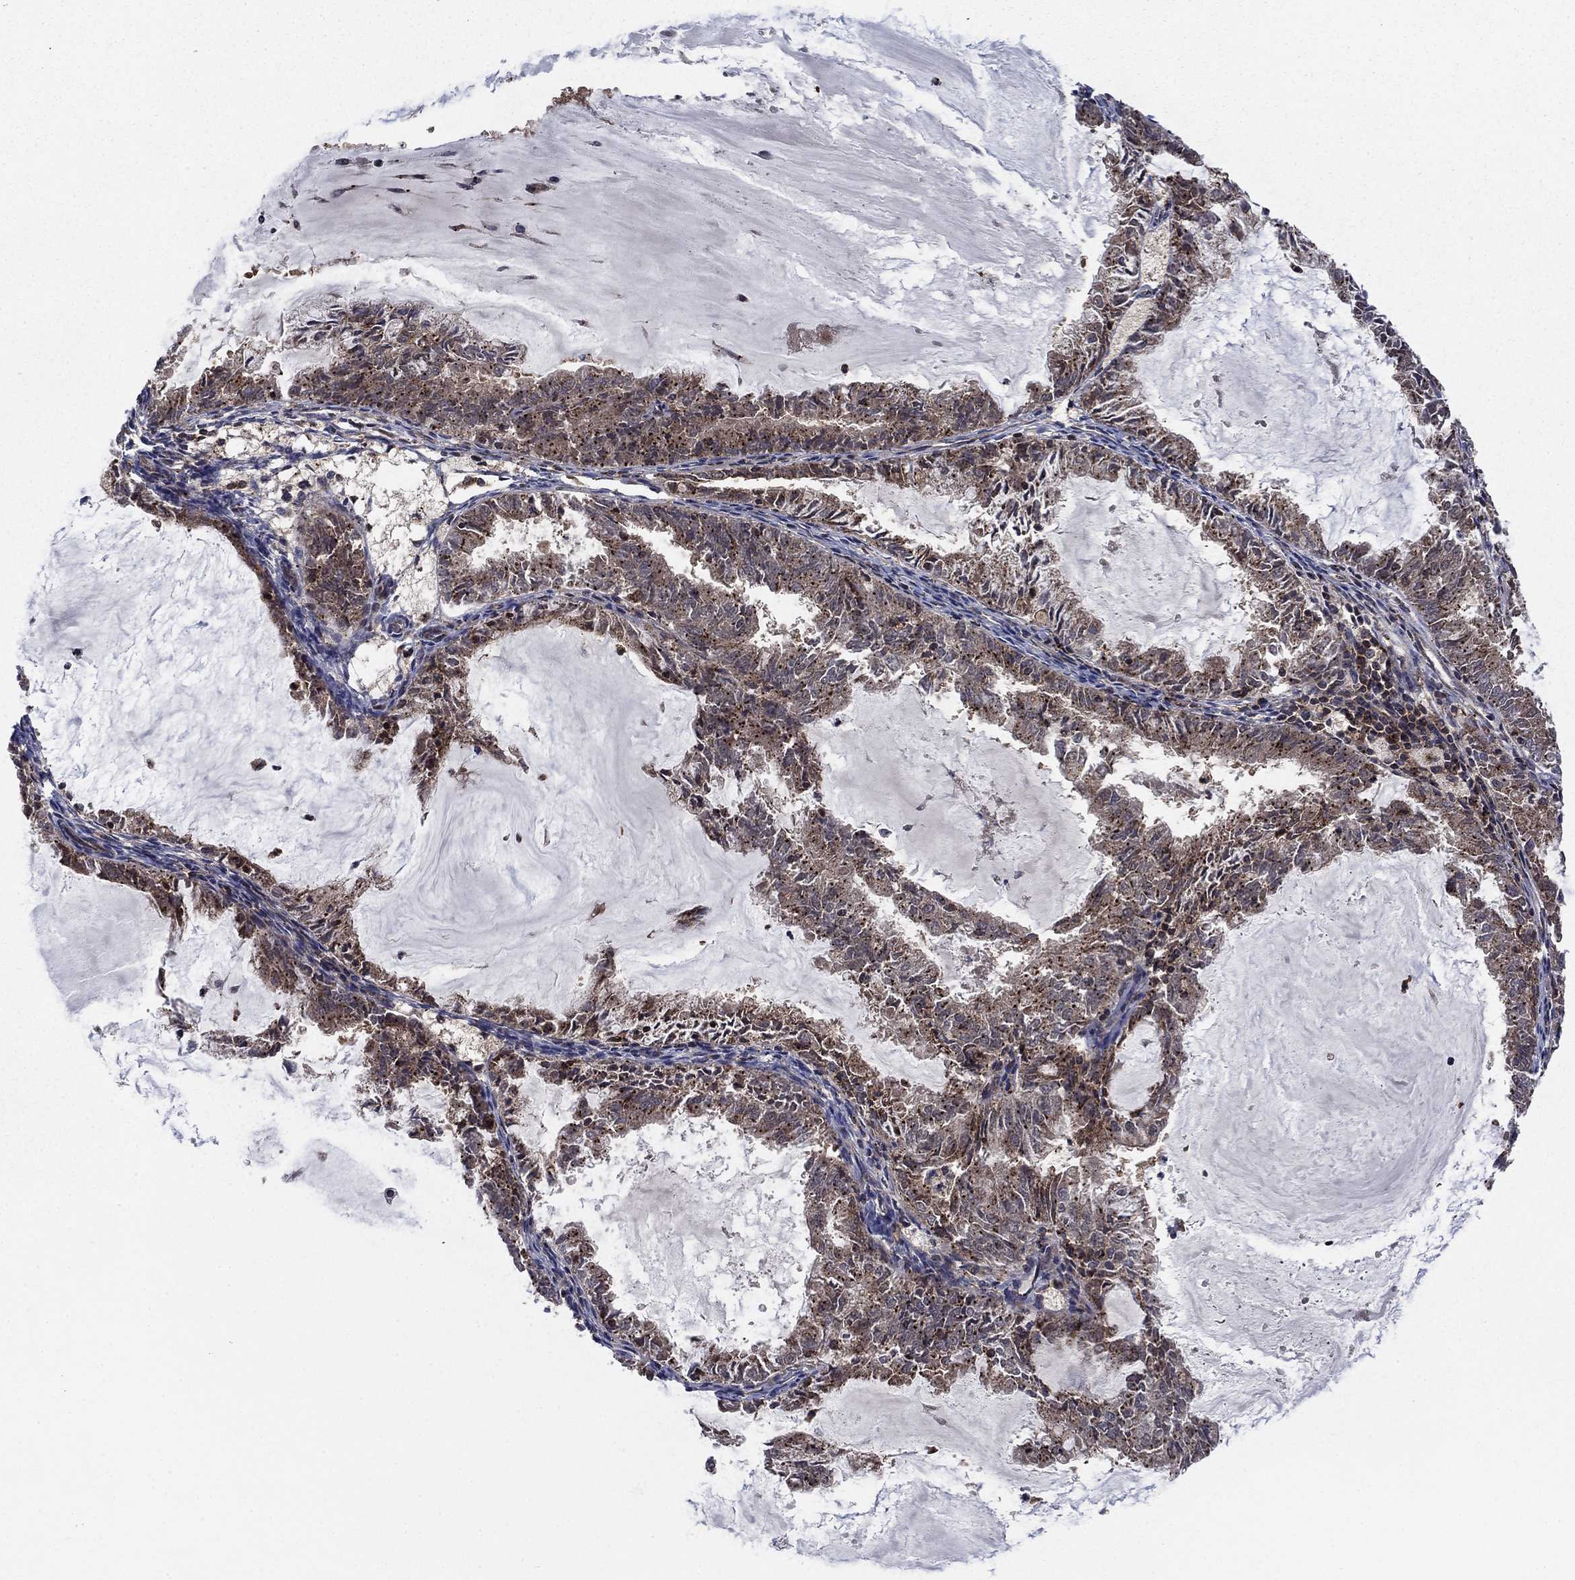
{"staining": {"intensity": "moderate", "quantity": "25%-75%", "location": "cytoplasmic/membranous"}, "tissue": "endometrial cancer", "cell_type": "Tumor cells", "image_type": "cancer", "snomed": [{"axis": "morphology", "description": "Adenocarcinoma, NOS"}, {"axis": "topography", "description": "Endometrium"}], "caption": "An immunohistochemistry (IHC) image of neoplastic tissue is shown. Protein staining in brown shows moderate cytoplasmic/membranous positivity in adenocarcinoma (endometrial) within tumor cells.", "gene": "IFI35", "patient": {"sex": "female", "age": 57}}